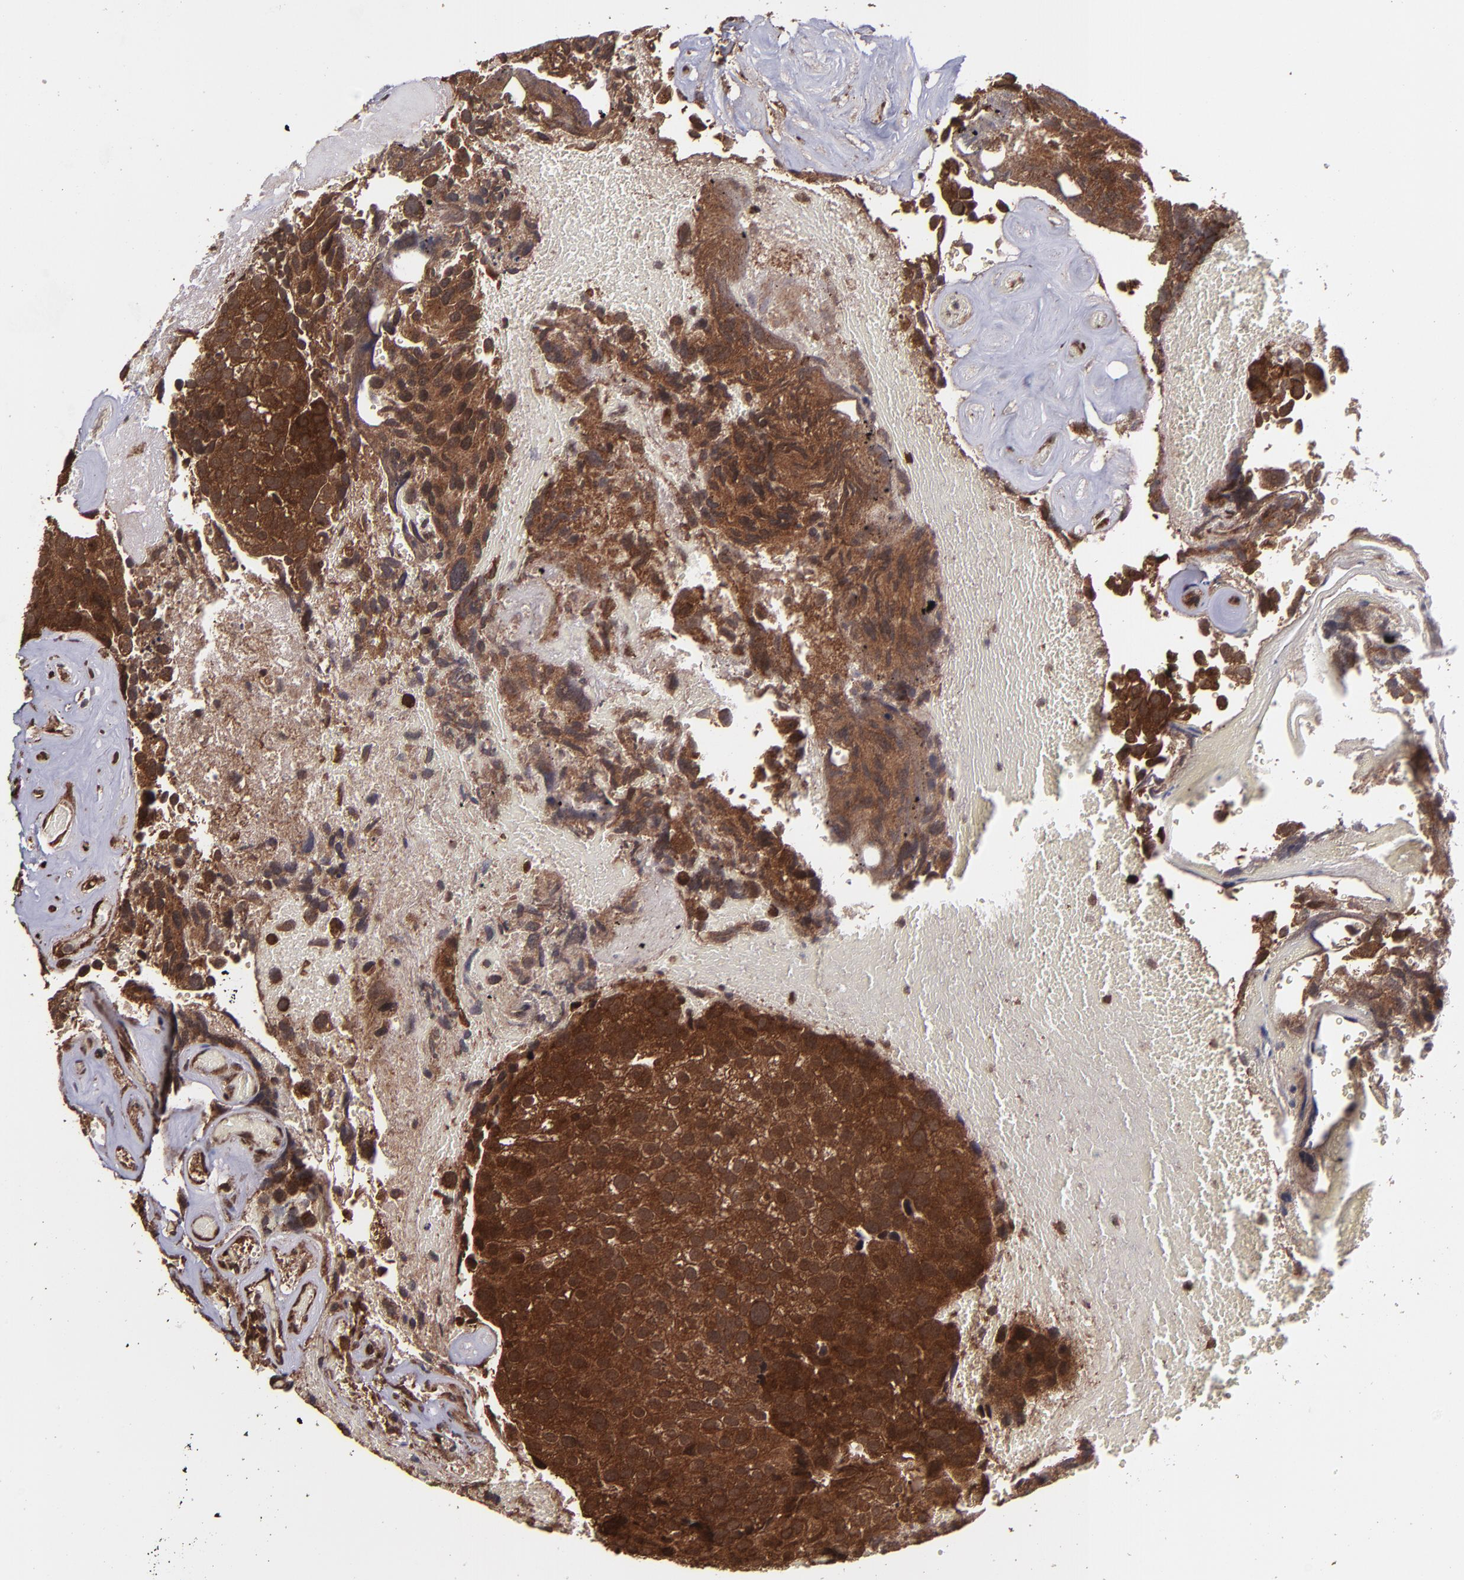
{"staining": {"intensity": "strong", "quantity": ">75%", "location": "cytoplasmic/membranous,nuclear"}, "tissue": "urothelial cancer", "cell_type": "Tumor cells", "image_type": "cancer", "snomed": [{"axis": "morphology", "description": "Urothelial carcinoma, High grade"}, {"axis": "topography", "description": "Urinary bladder"}], "caption": "A brown stain highlights strong cytoplasmic/membranous and nuclear positivity of a protein in human high-grade urothelial carcinoma tumor cells. (Brightfield microscopy of DAB IHC at high magnification).", "gene": "EIF4ENIF1", "patient": {"sex": "male", "age": 72}}